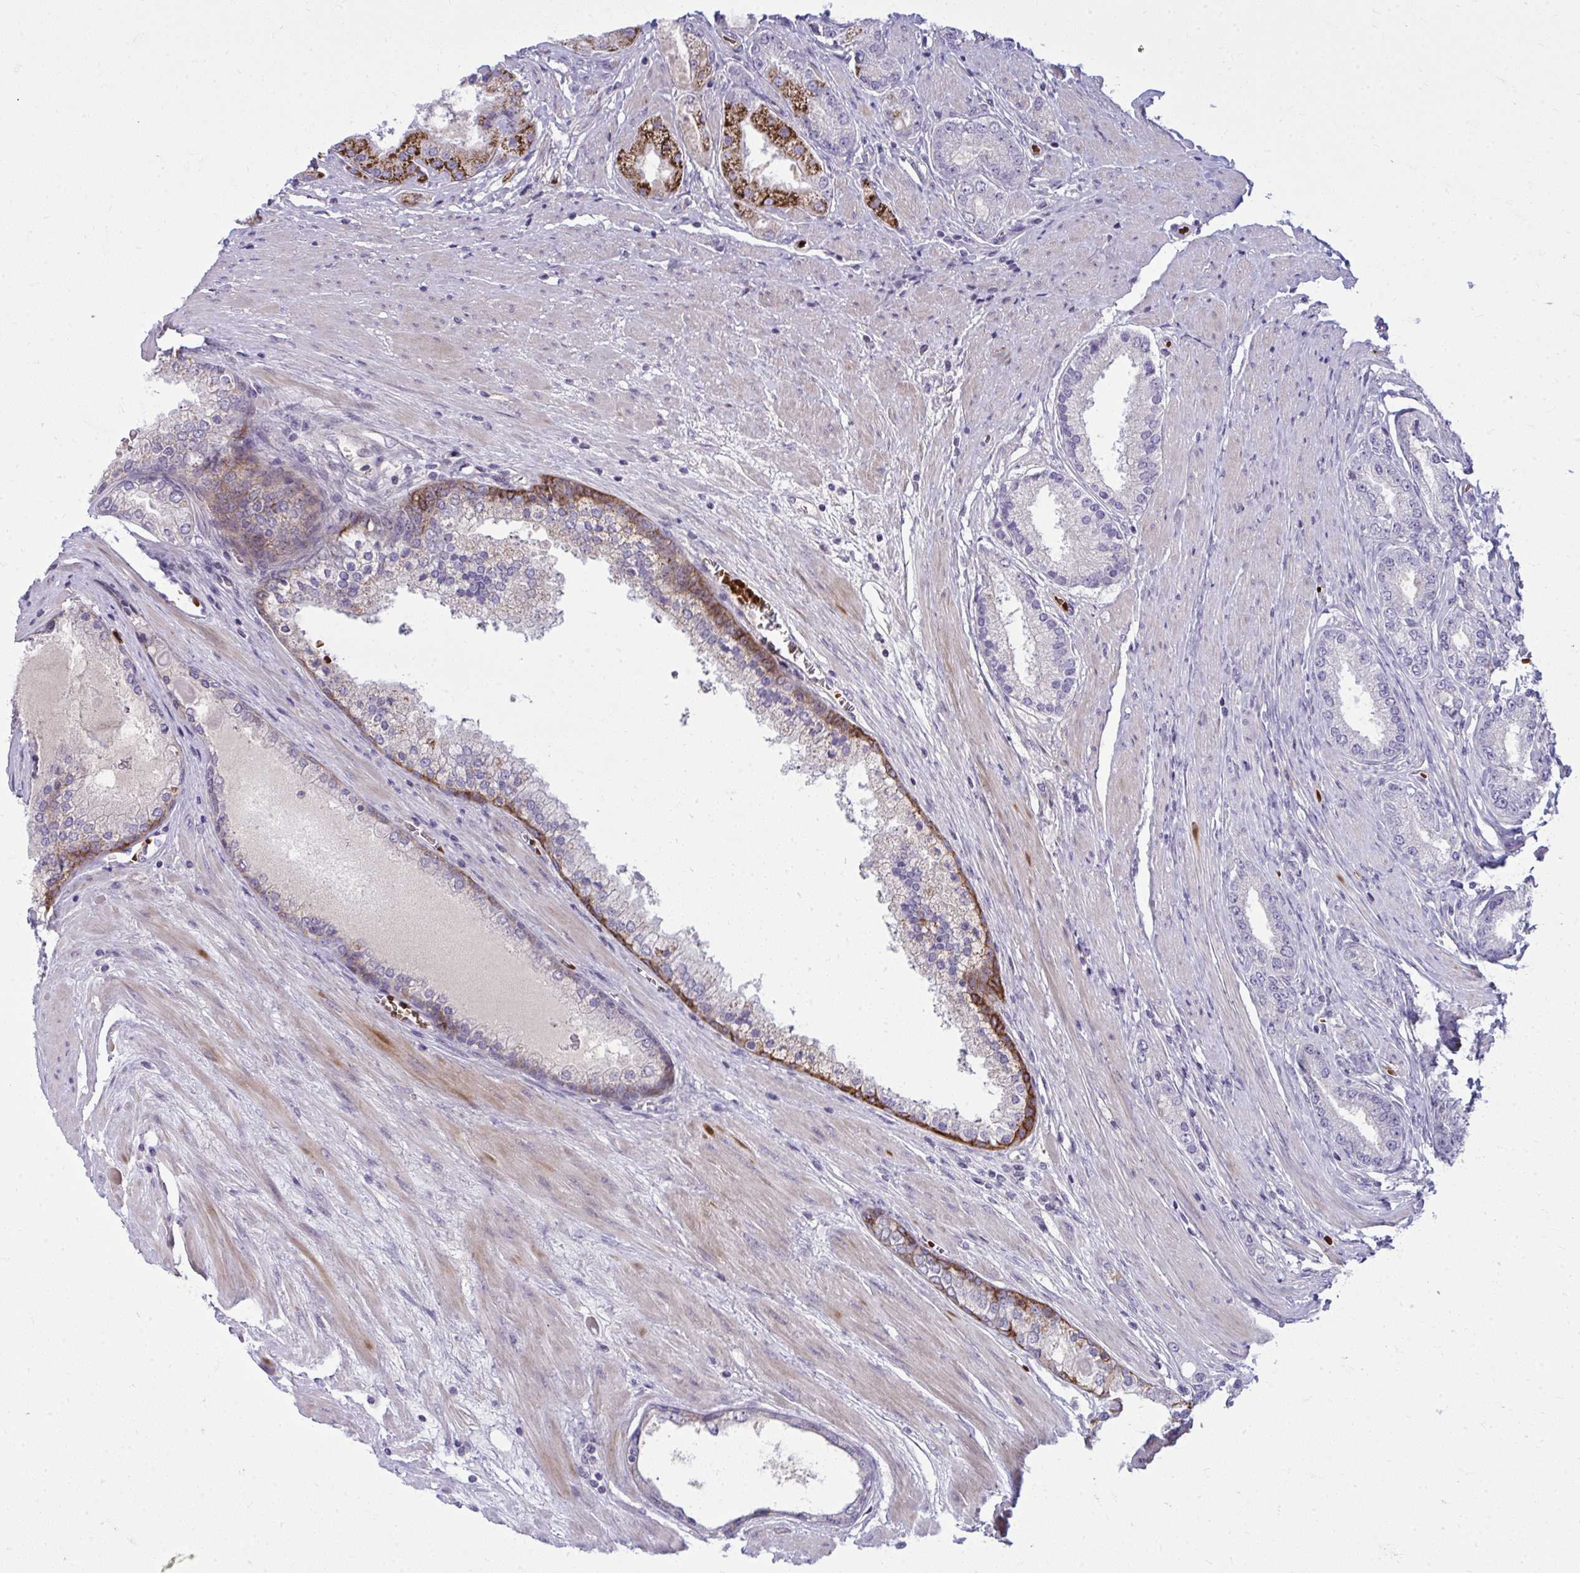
{"staining": {"intensity": "strong", "quantity": "<25%", "location": "cytoplasmic/membranous"}, "tissue": "prostate cancer", "cell_type": "Tumor cells", "image_type": "cancer", "snomed": [{"axis": "morphology", "description": "Adenocarcinoma, High grade"}, {"axis": "topography", "description": "Prostate"}], "caption": "Human prostate cancer stained for a protein (brown) shows strong cytoplasmic/membranous positive positivity in about <25% of tumor cells.", "gene": "SLC14A1", "patient": {"sex": "male", "age": 67}}